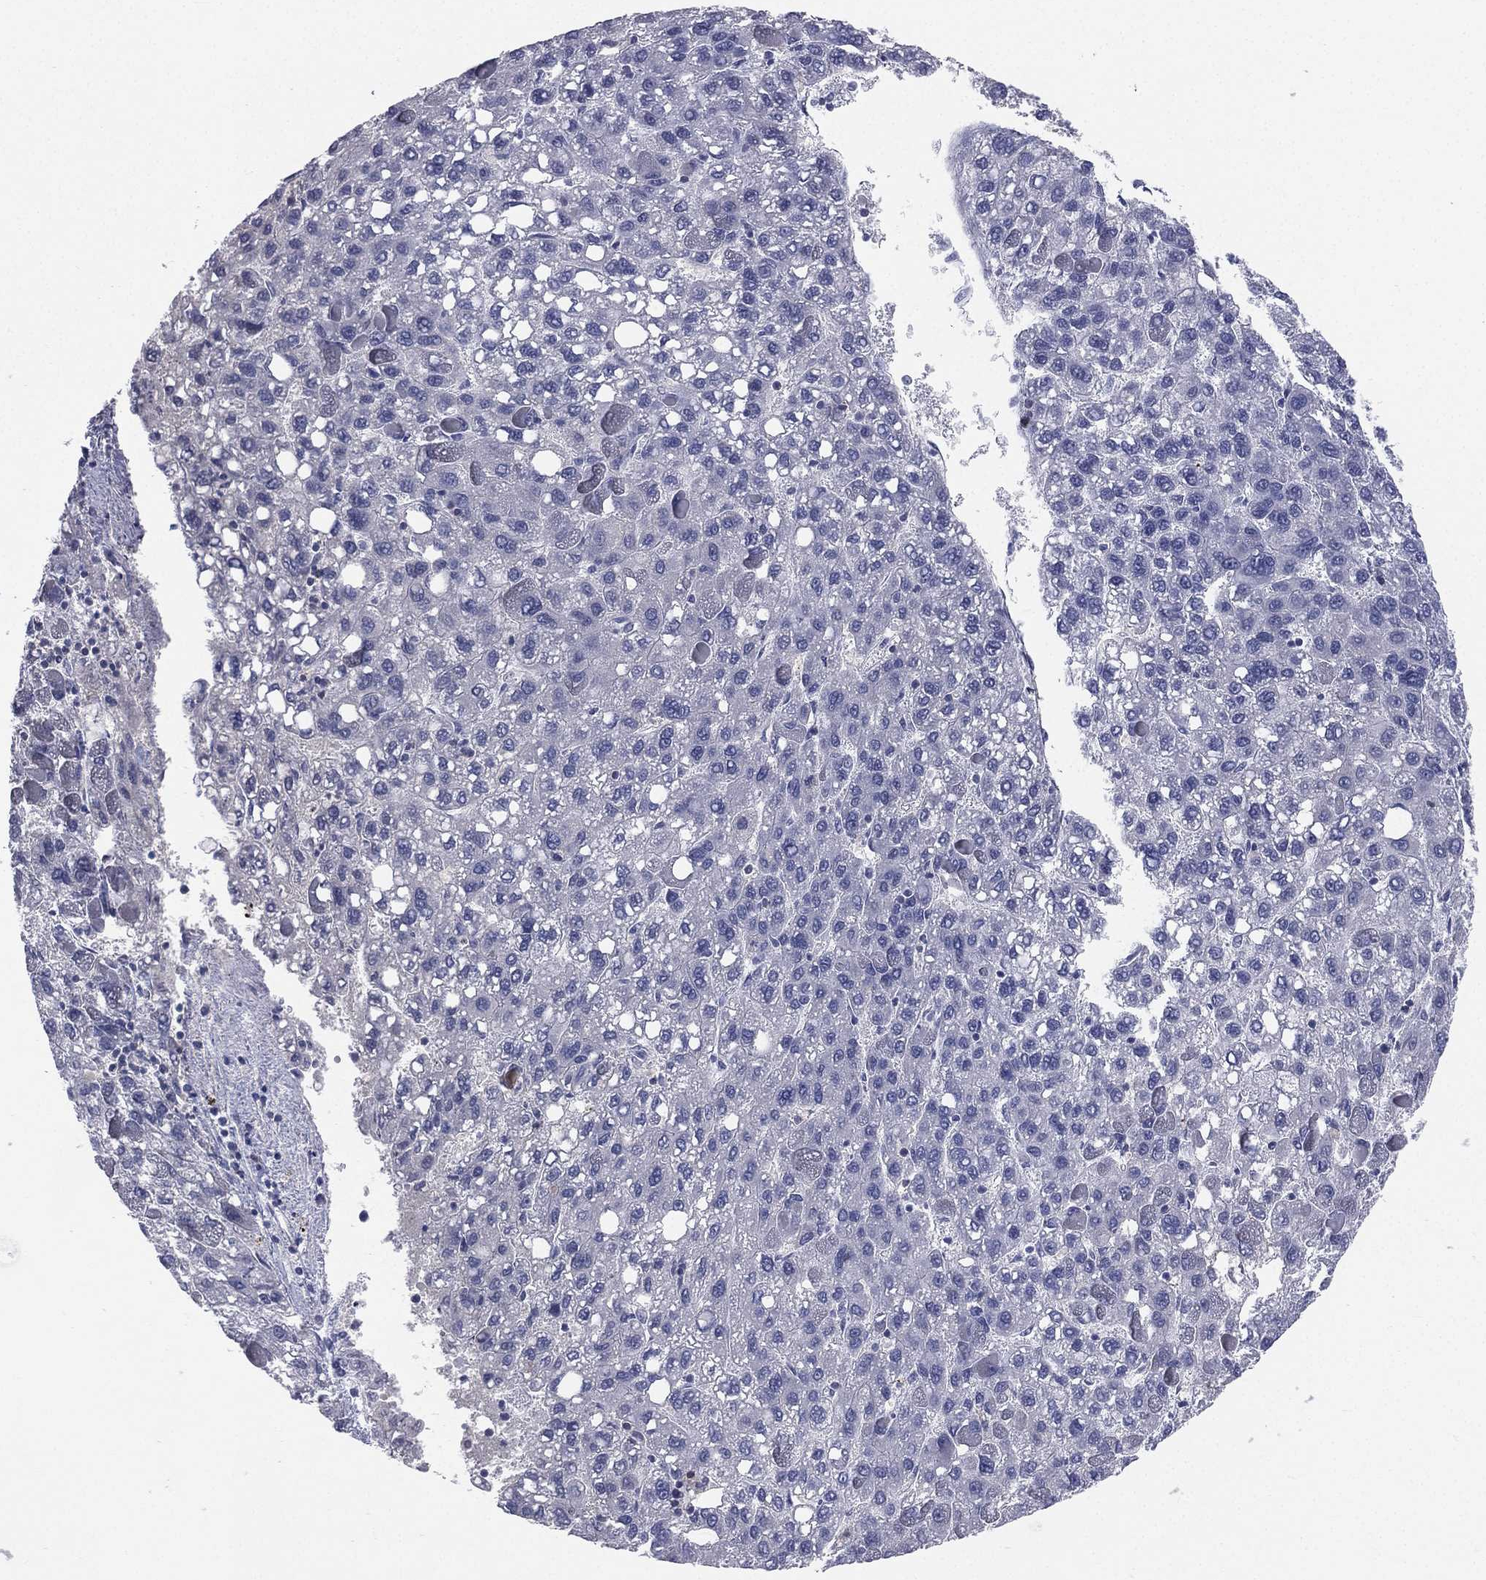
{"staining": {"intensity": "negative", "quantity": "none", "location": "none"}, "tissue": "liver cancer", "cell_type": "Tumor cells", "image_type": "cancer", "snomed": [{"axis": "morphology", "description": "Carcinoma, Hepatocellular, NOS"}, {"axis": "topography", "description": "Liver"}], "caption": "This micrograph is of liver cancer stained with immunohistochemistry (IHC) to label a protein in brown with the nuclei are counter-stained blue. There is no staining in tumor cells. (Brightfield microscopy of DAB (3,3'-diaminobenzidine) immunohistochemistry at high magnification).", "gene": "CD3D", "patient": {"sex": "female", "age": 82}}